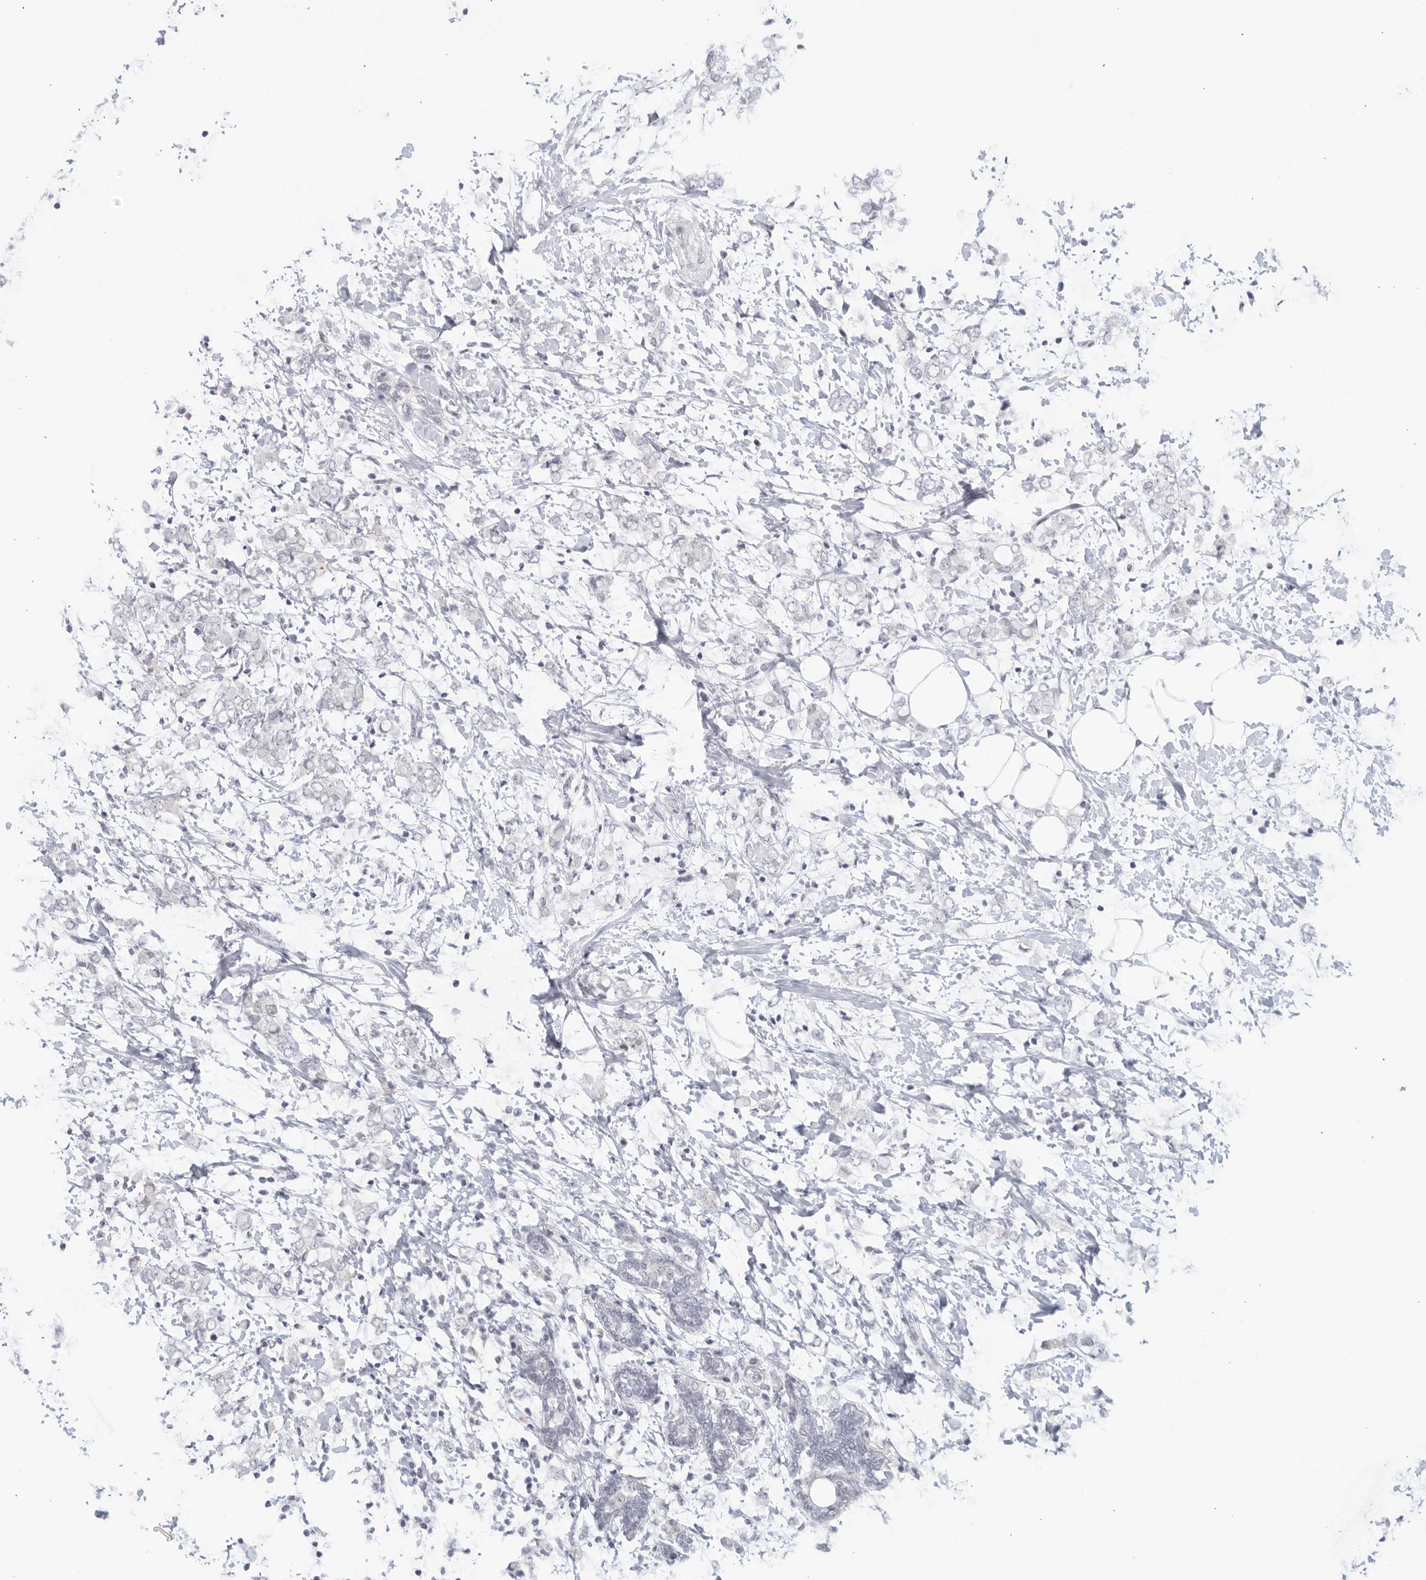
{"staining": {"intensity": "negative", "quantity": "none", "location": "none"}, "tissue": "breast cancer", "cell_type": "Tumor cells", "image_type": "cancer", "snomed": [{"axis": "morphology", "description": "Normal tissue, NOS"}, {"axis": "morphology", "description": "Lobular carcinoma"}, {"axis": "topography", "description": "Breast"}], "caption": "Tumor cells show no significant positivity in breast cancer.", "gene": "WDTC1", "patient": {"sex": "female", "age": 47}}